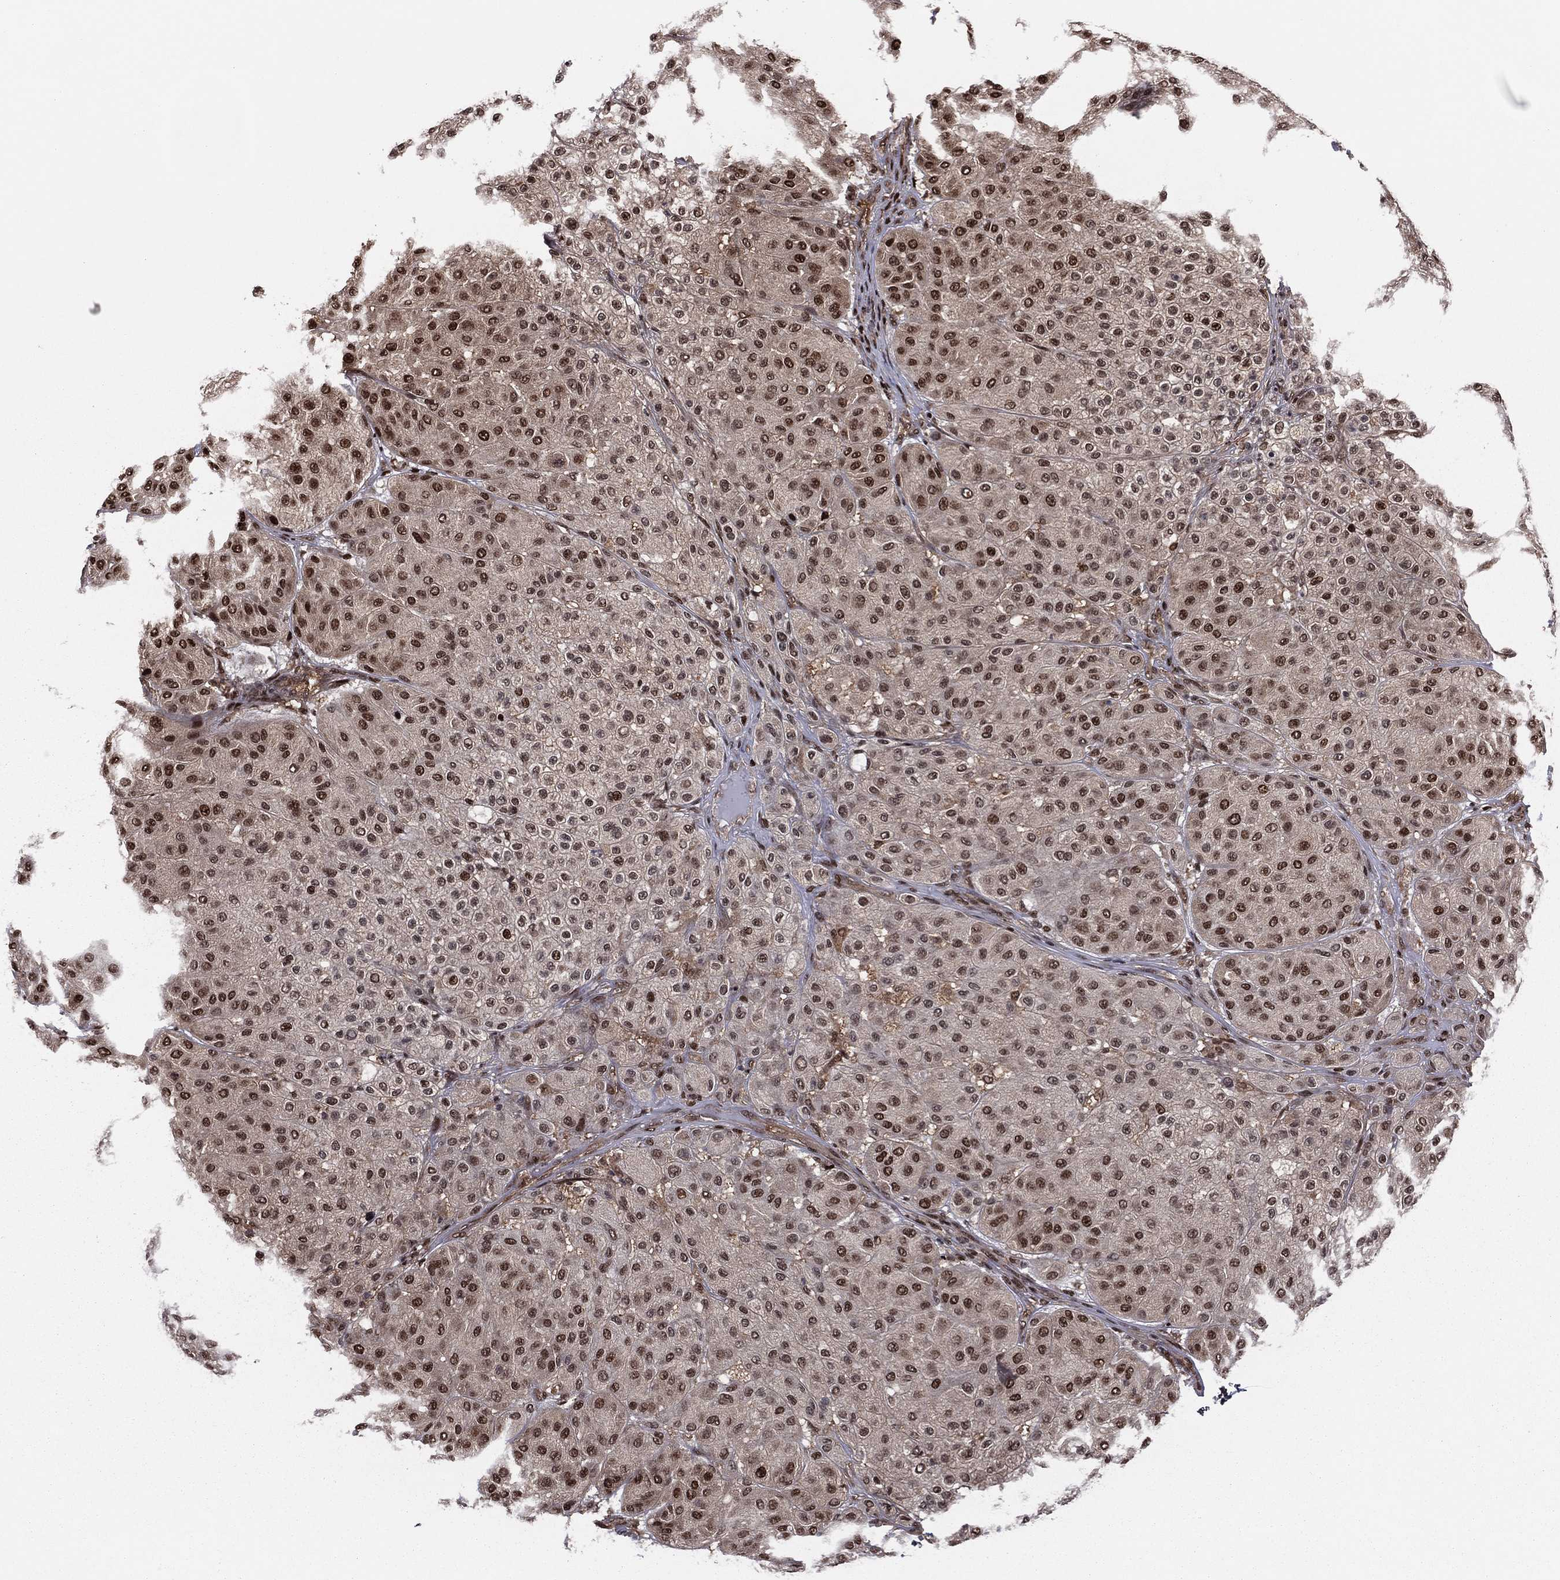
{"staining": {"intensity": "strong", "quantity": ">75%", "location": "nuclear"}, "tissue": "melanoma", "cell_type": "Tumor cells", "image_type": "cancer", "snomed": [{"axis": "morphology", "description": "Malignant melanoma, Metastatic site"}, {"axis": "topography", "description": "Smooth muscle"}], "caption": "The micrograph displays a brown stain indicating the presence of a protein in the nuclear of tumor cells in malignant melanoma (metastatic site).", "gene": "PSMA1", "patient": {"sex": "male", "age": 41}}